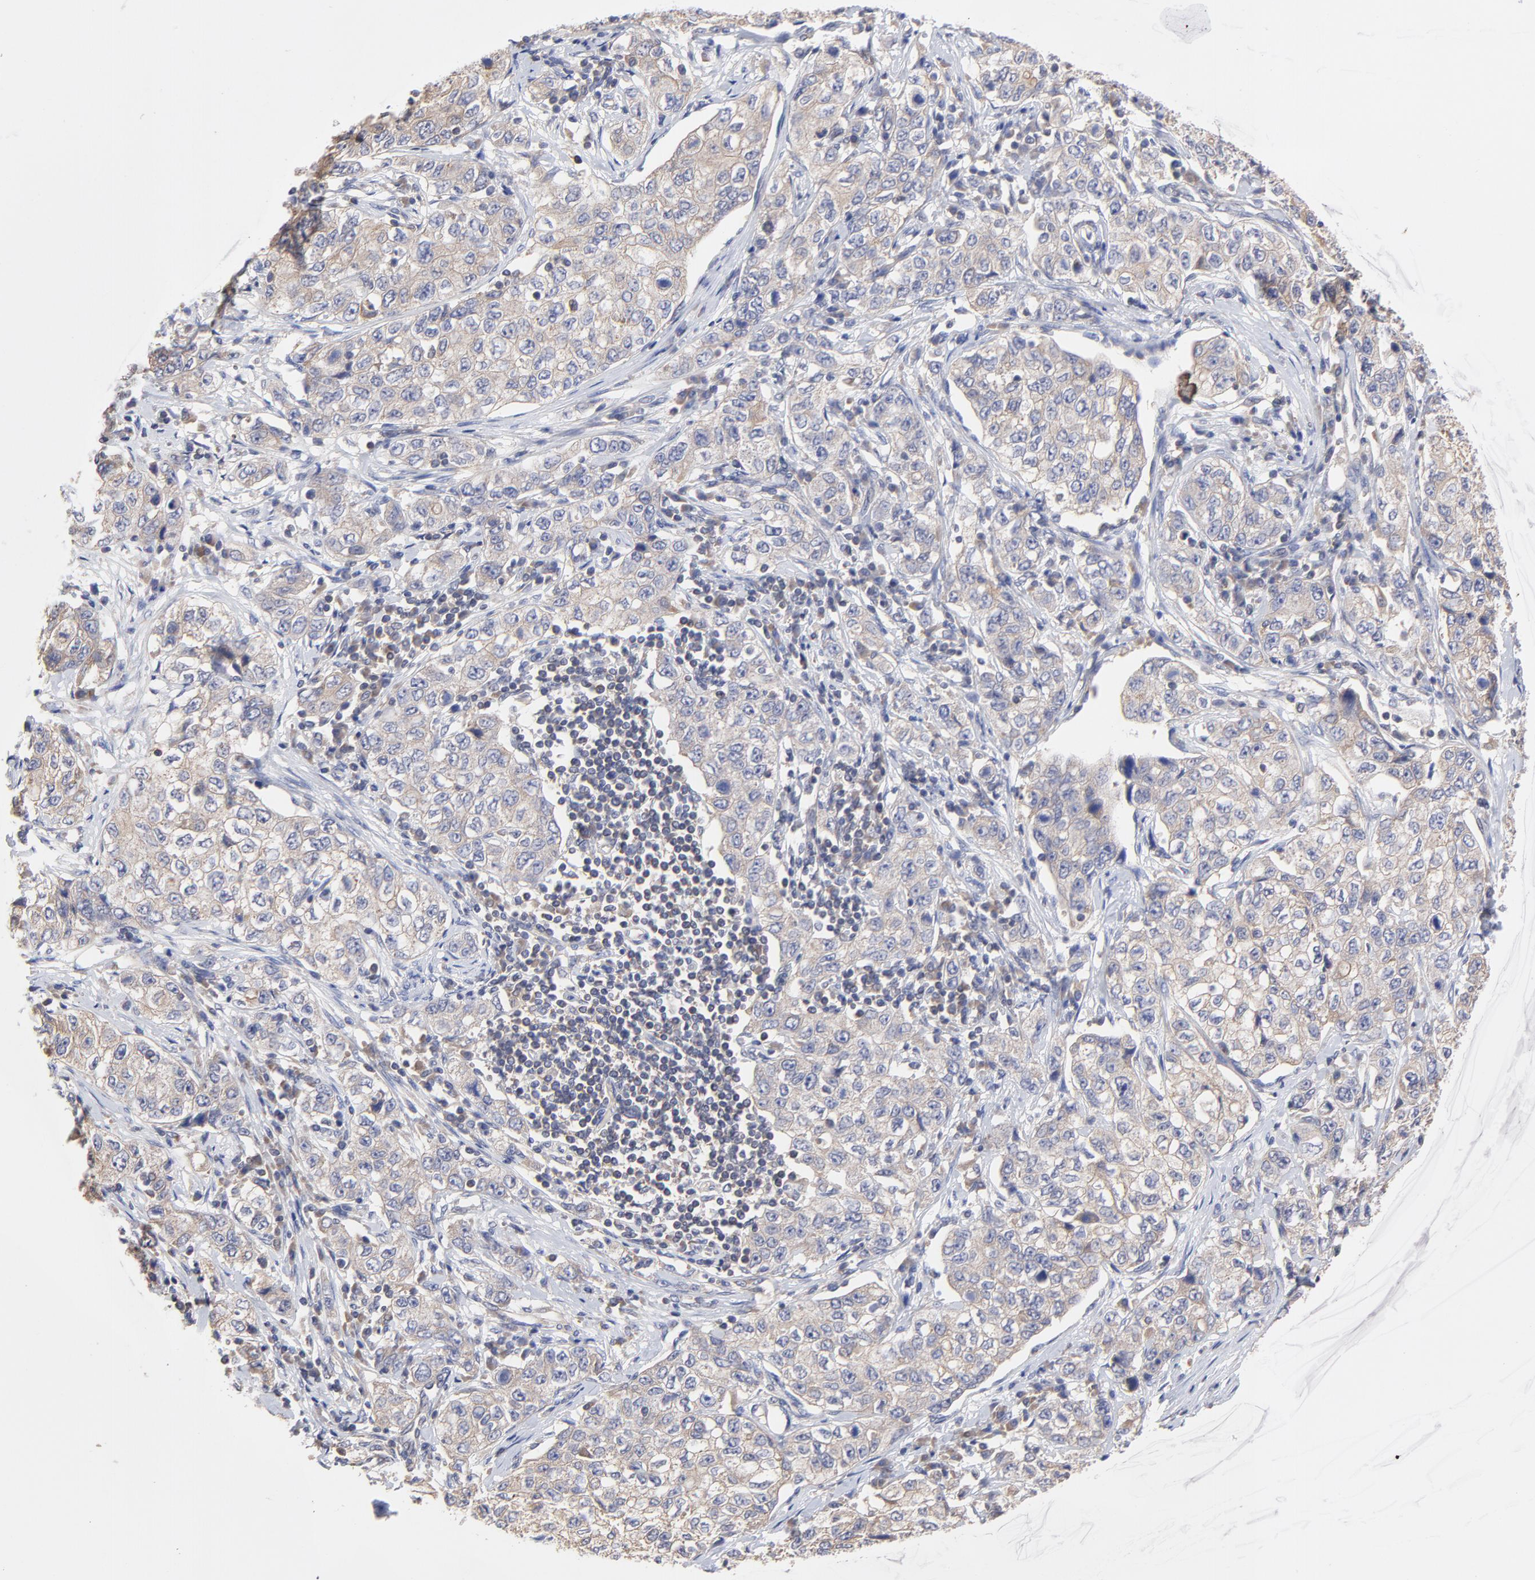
{"staining": {"intensity": "weak", "quantity": ">75%", "location": "cytoplasmic/membranous"}, "tissue": "stomach cancer", "cell_type": "Tumor cells", "image_type": "cancer", "snomed": [{"axis": "morphology", "description": "Adenocarcinoma, NOS"}, {"axis": "topography", "description": "Stomach"}], "caption": "Protein staining reveals weak cytoplasmic/membranous expression in about >75% of tumor cells in adenocarcinoma (stomach).", "gene": "PCMT1", "patient": {"sex": "male", "age": 48}}